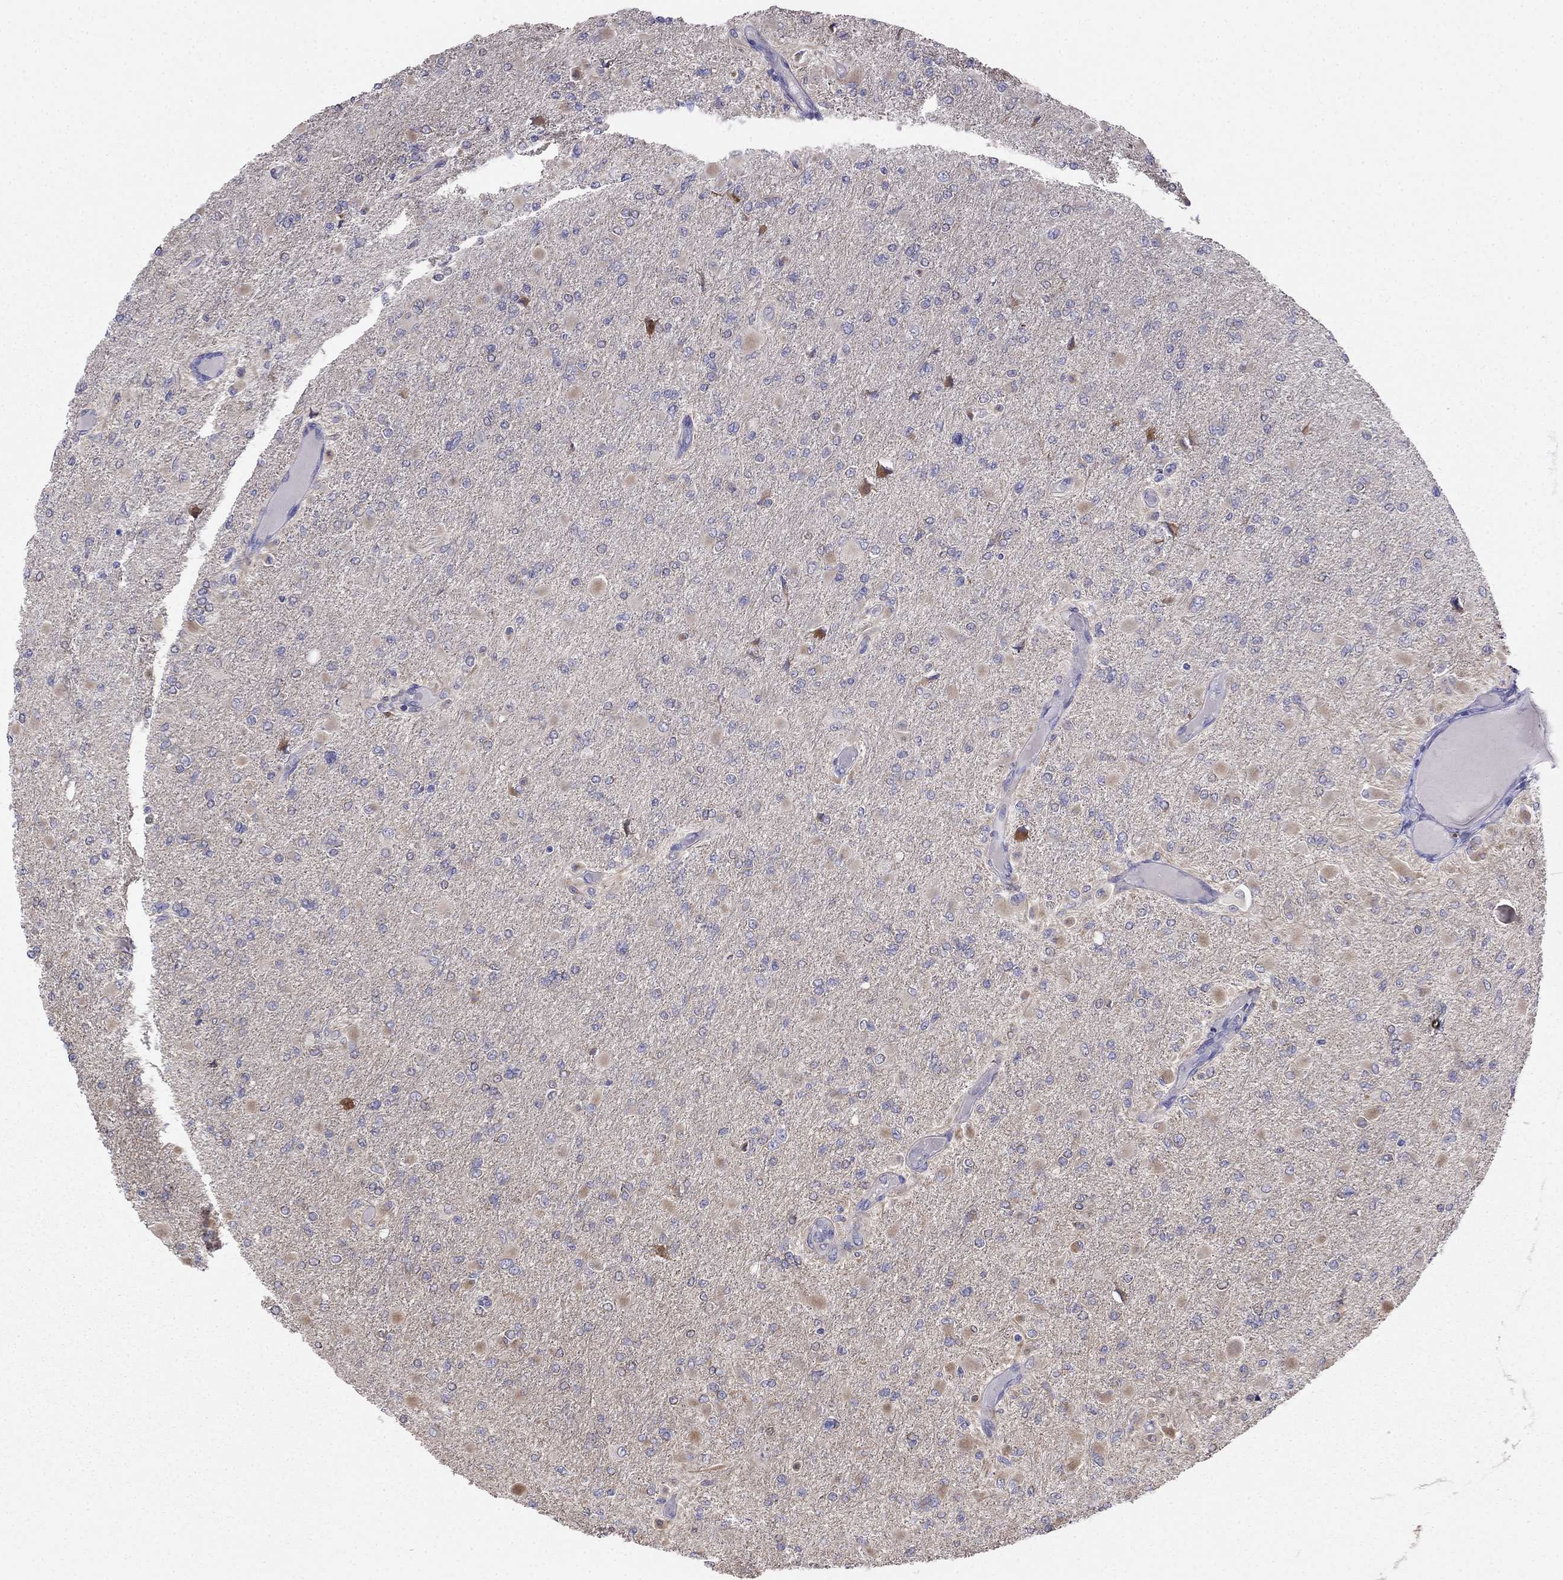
{"staining": {"intensity": "negative", "quantity": "none", "location": "none"}, "tissue": "glioma", "cell_type": "Tumor cells", "image_type": "cancer", "snomed": [{"axis": "morphology", "description": "Glioma, malignant, High grade"}, {"axis": "topography", "description": "Cerebral cortex"}], "caption": "Immunohistochemistry histopathology image of glioma stained for a protein (brown), which reveals no expression in tumor cells.", "gene": "LONRF2", "patient": {"sex": "female", "age": 36}}